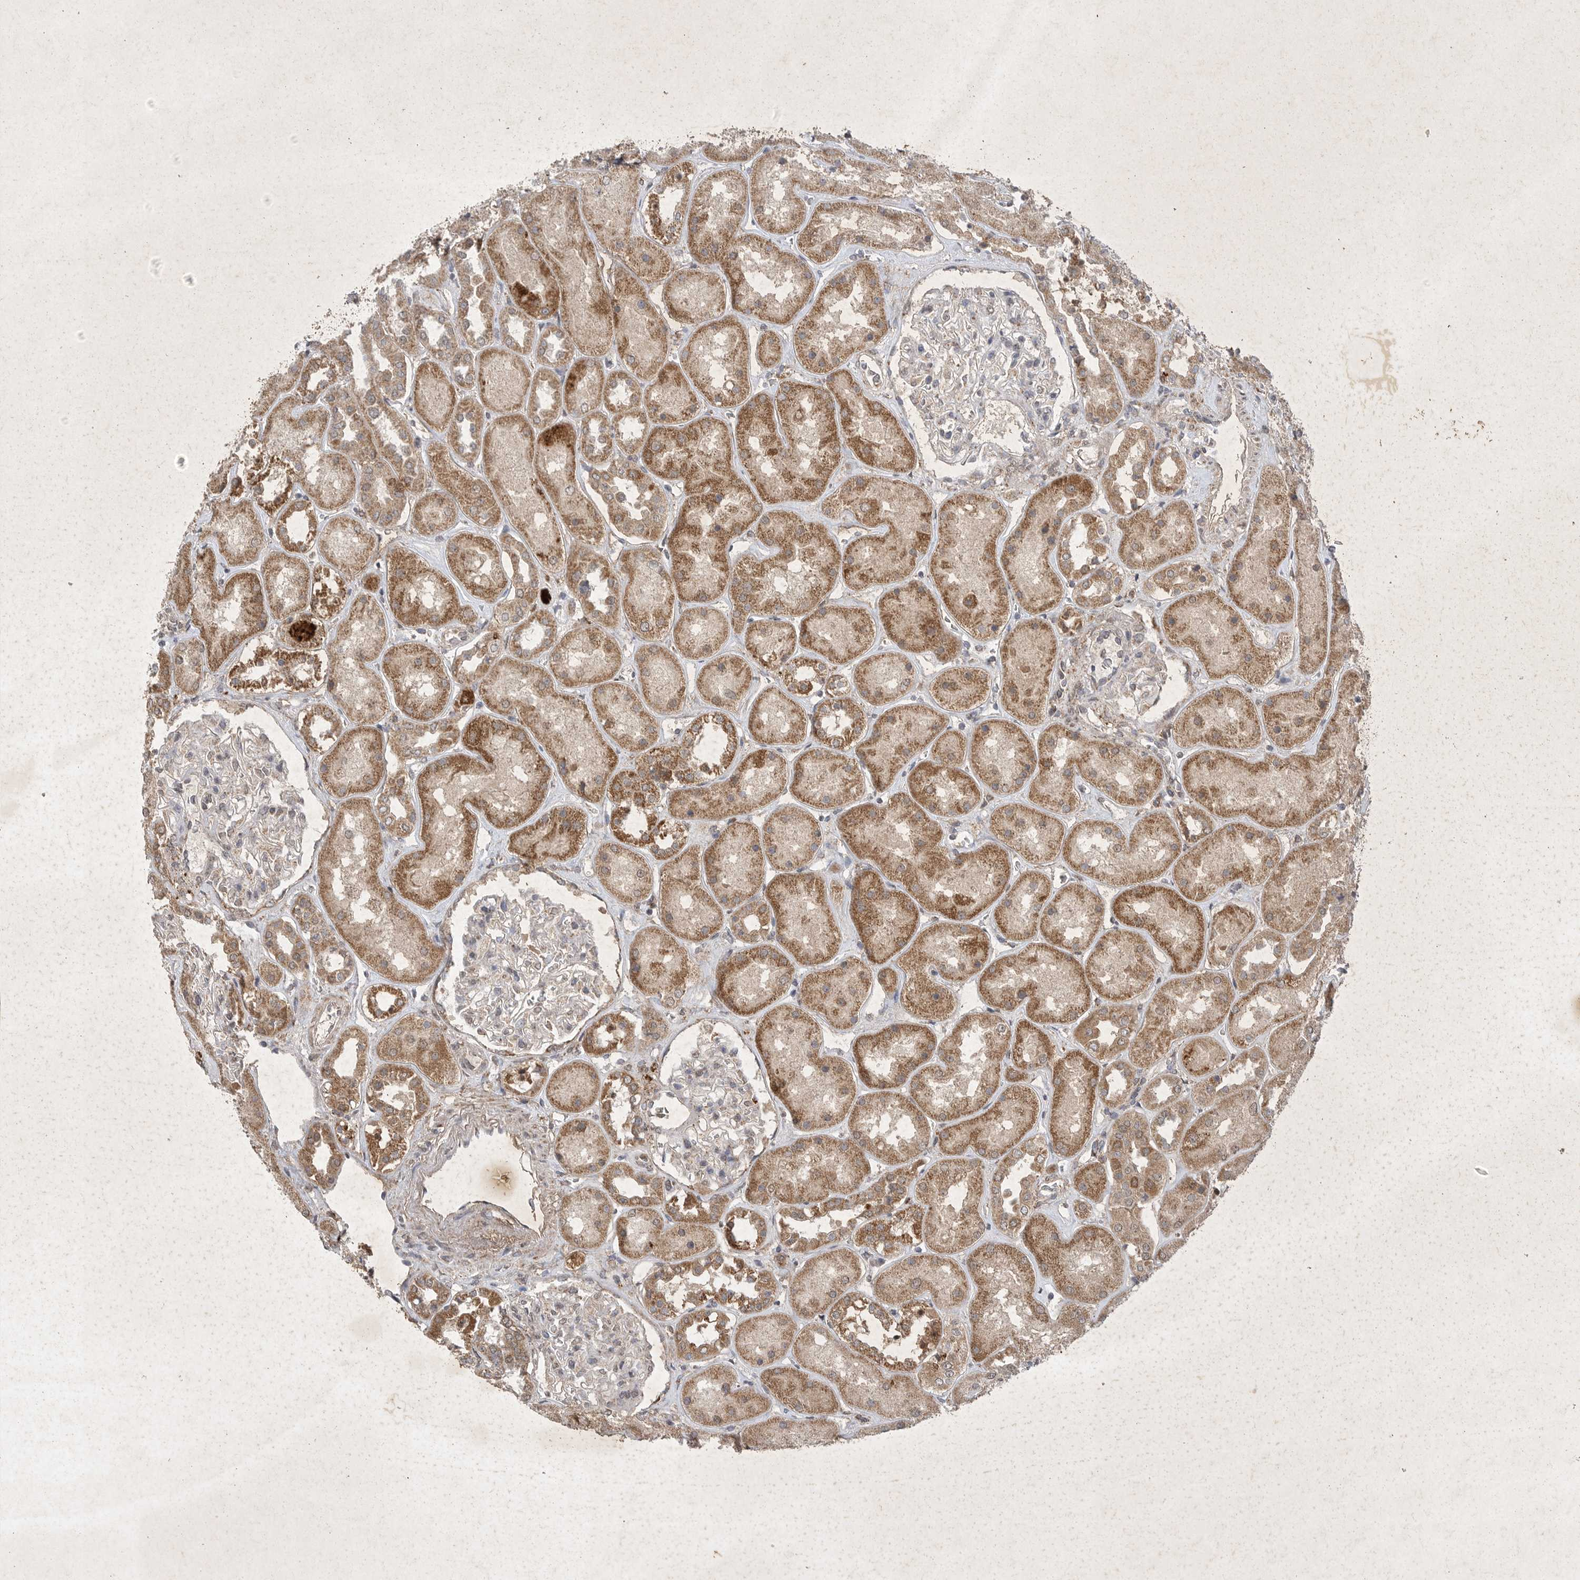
{"staining": {"intensity": "negative", "quantity": "none", "location": "none"}, "tissue": "kidney", "cell_type": "Cells in glomeruli", "image_type": "normal", "snomed": [{"axis": "morphology", "description": "Normal tissue, NOS"}, {"axis": "topography", "description": "Kidney"}], "caption": "The micrograph demonstrates no staining of cells in glomeruli in benign kidney. (Stains: DAB immunohistochemistry with hematoxylin counter stain, Microscopy: brightfield microscopy at high magnification).", "gene": "DDR1", "patient": {"sex": "male", "age": 70}}